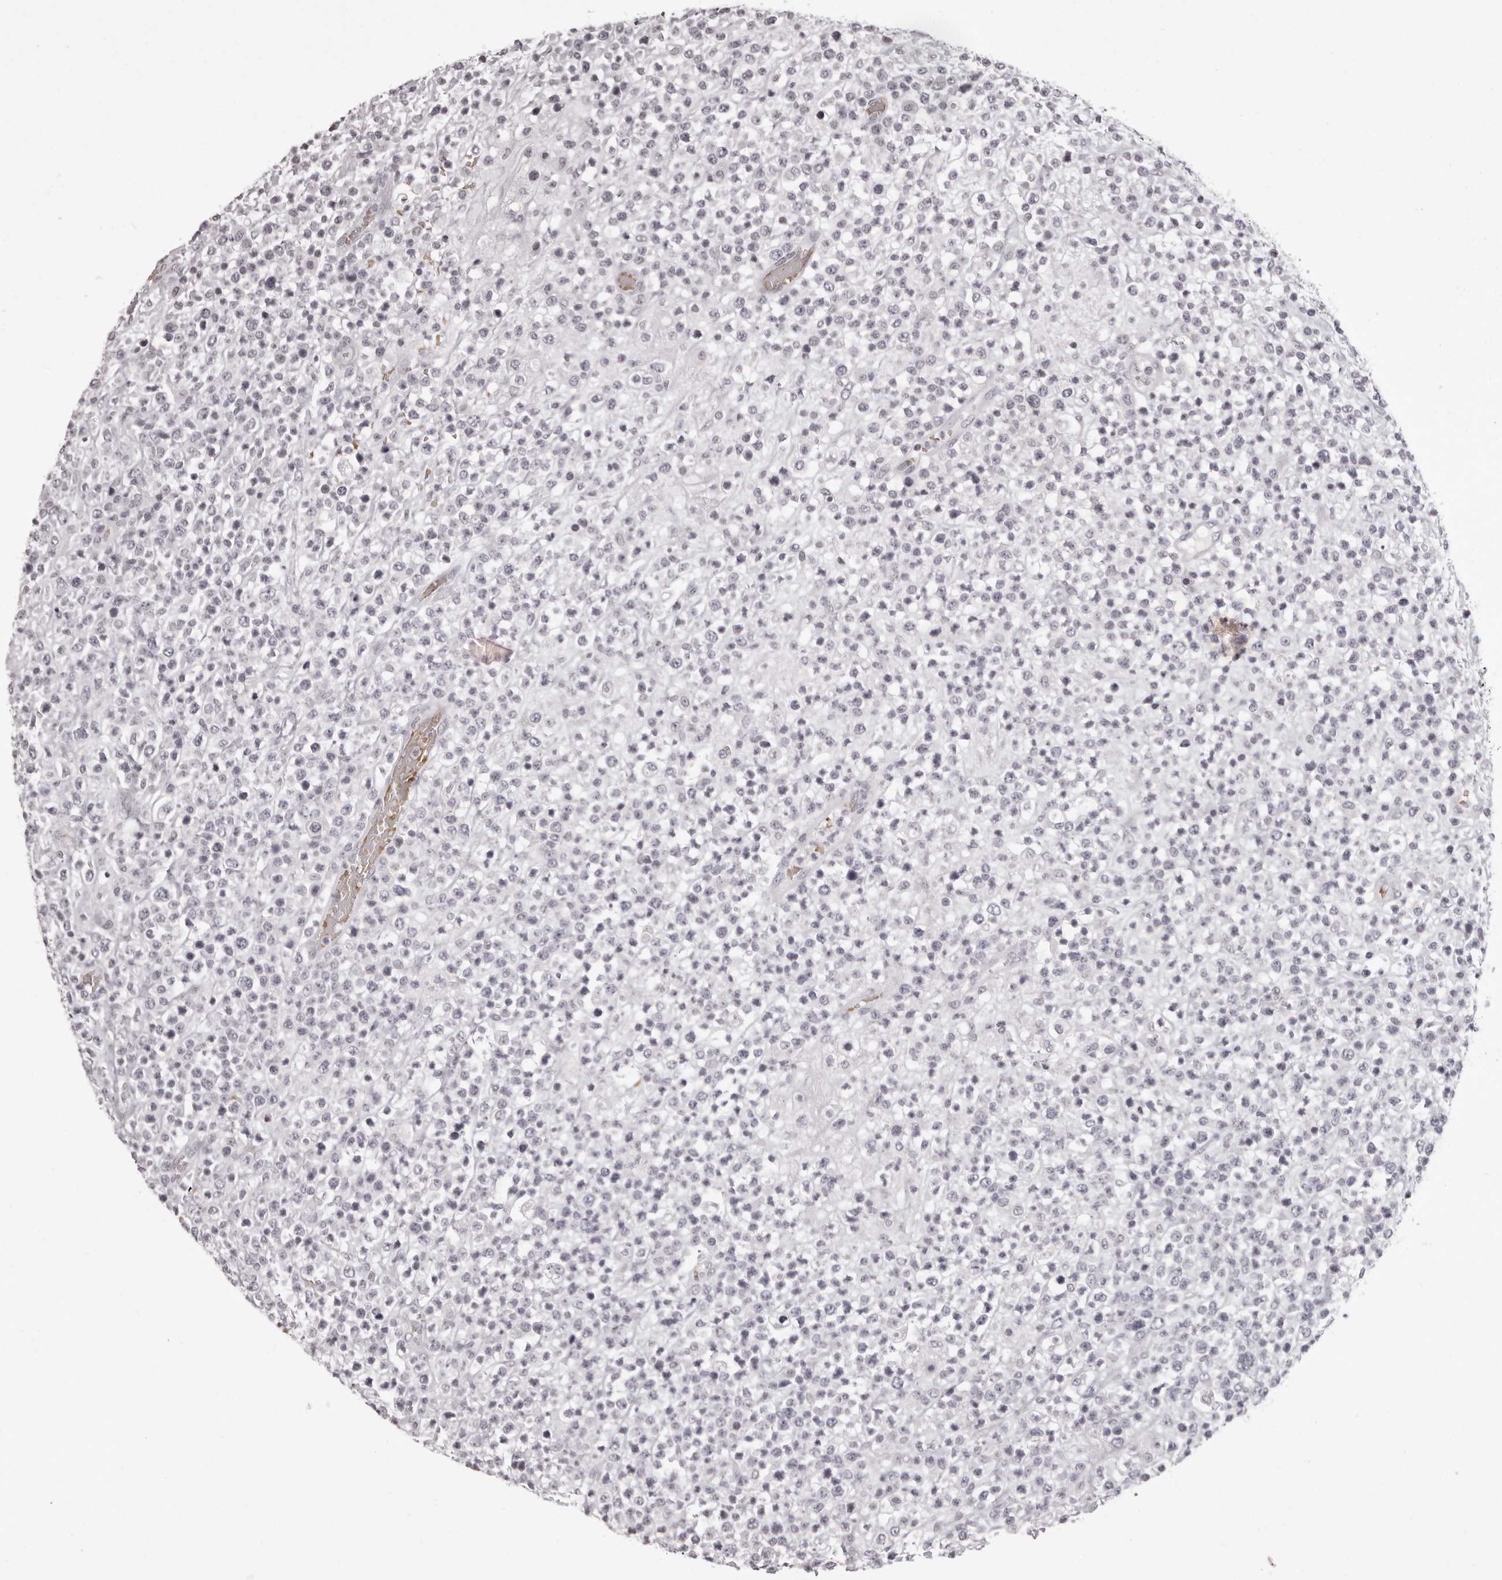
{"staining": {"intensity": "negative", "quantity": "none", "location": "none"}, "tissue": "lymphoma", "cell_type": "Tumor cells", "image_type": "cancer", "snomed": [{"axis": "morphology", "description": "Malignant lymphoma, non-Hodgkin's type, High grade"}, {"axis": "topography", "description": "Colon"}], "caption": "Micrograph shows no protein positivity in tumor cells of lymphoma tissue. The staining is performed using DAB (3,3'-diaminobenzidine) brown chromogen with nuclei counter-stained in using hematoxylin.", "gene": "C8orf74", "patient": {"sex": "female", "age": 53}}